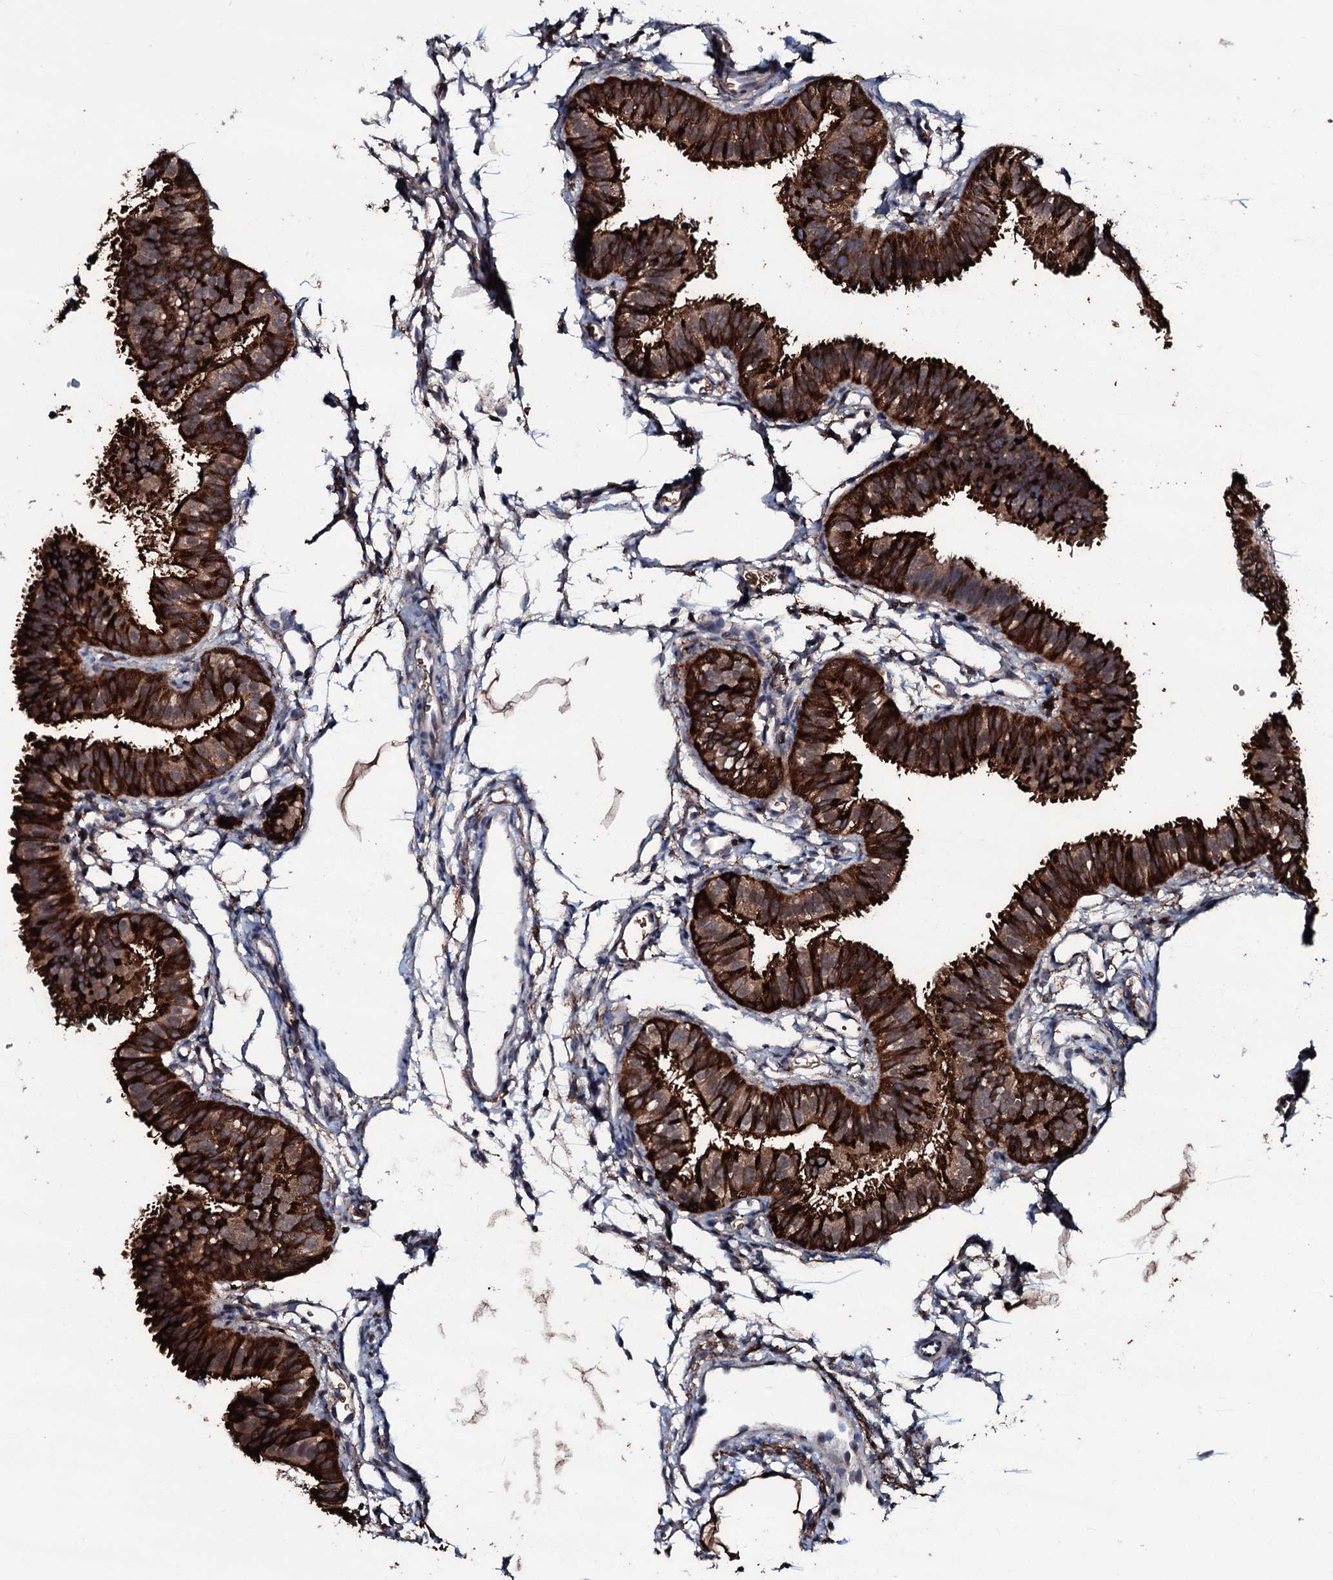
{"staining": {"intensity": "strong", "quantity": ">75%", "location": "cytoplasmic/membranous"}, "tissue": "fallopian tube", "cell_type": "Glandular cells", "image_type": "normal", "snomed": [{"axis": "morphology", "description": "Normal tissue, NOS"}, {"axis": "topography", "description": "Fallopian tube"}], "caption": "Immunohistochemical staining of unremarkable human fallopian tube demonstrates >75% levels of strong cytoplasmic/membranous protein positivity in about >75% of glandular cells. The staining was performed using DAB (3,3'-diaminobenzidine), with brown indicating positive protein expression. Nuclei are stained blue with hematoxylin.", "gene": "OGFOD2", "patient": {"sex": "female", "age": 35}}